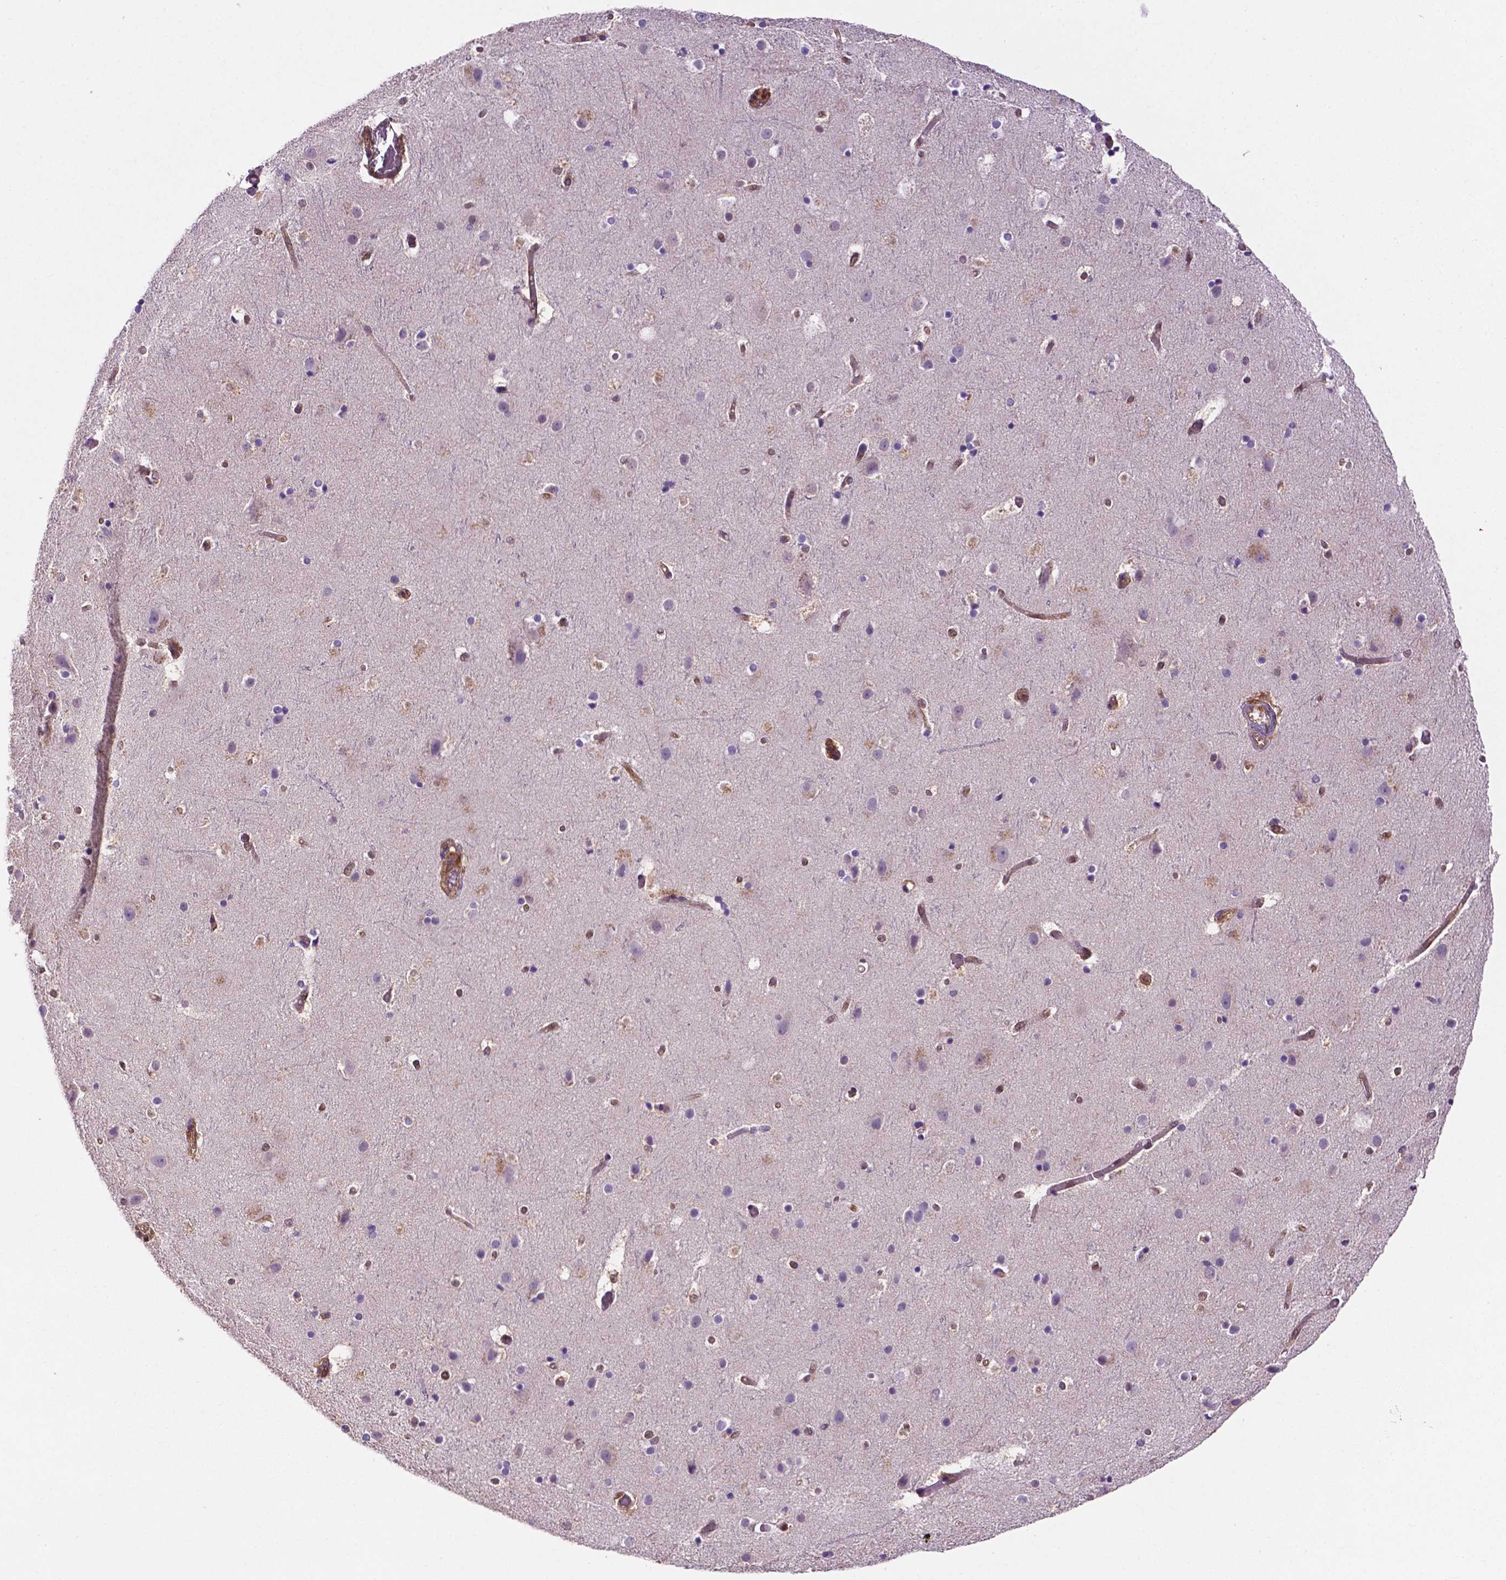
{"staining": {"intensity": "weak", "quantity": "25%-75%", "location": "cytoplasmic/membranous"}, "tissue": "cerebral cortex", "cell_type": "Endothelial cells", "image_type": "normal", "snomed": [{"axis": "morphology", "description": "Normal tissue, NOS"}, {"axis": "topography", "description": "Cerebral cortex"}], "caption": "Endothelial cells show low levels of weak cytoplasmic/membranous expression in about 25%-75% of cells in normal cerebral cortex.", "gene": "UBE2L6", "patient": {"sex": "female", "age": 52}}